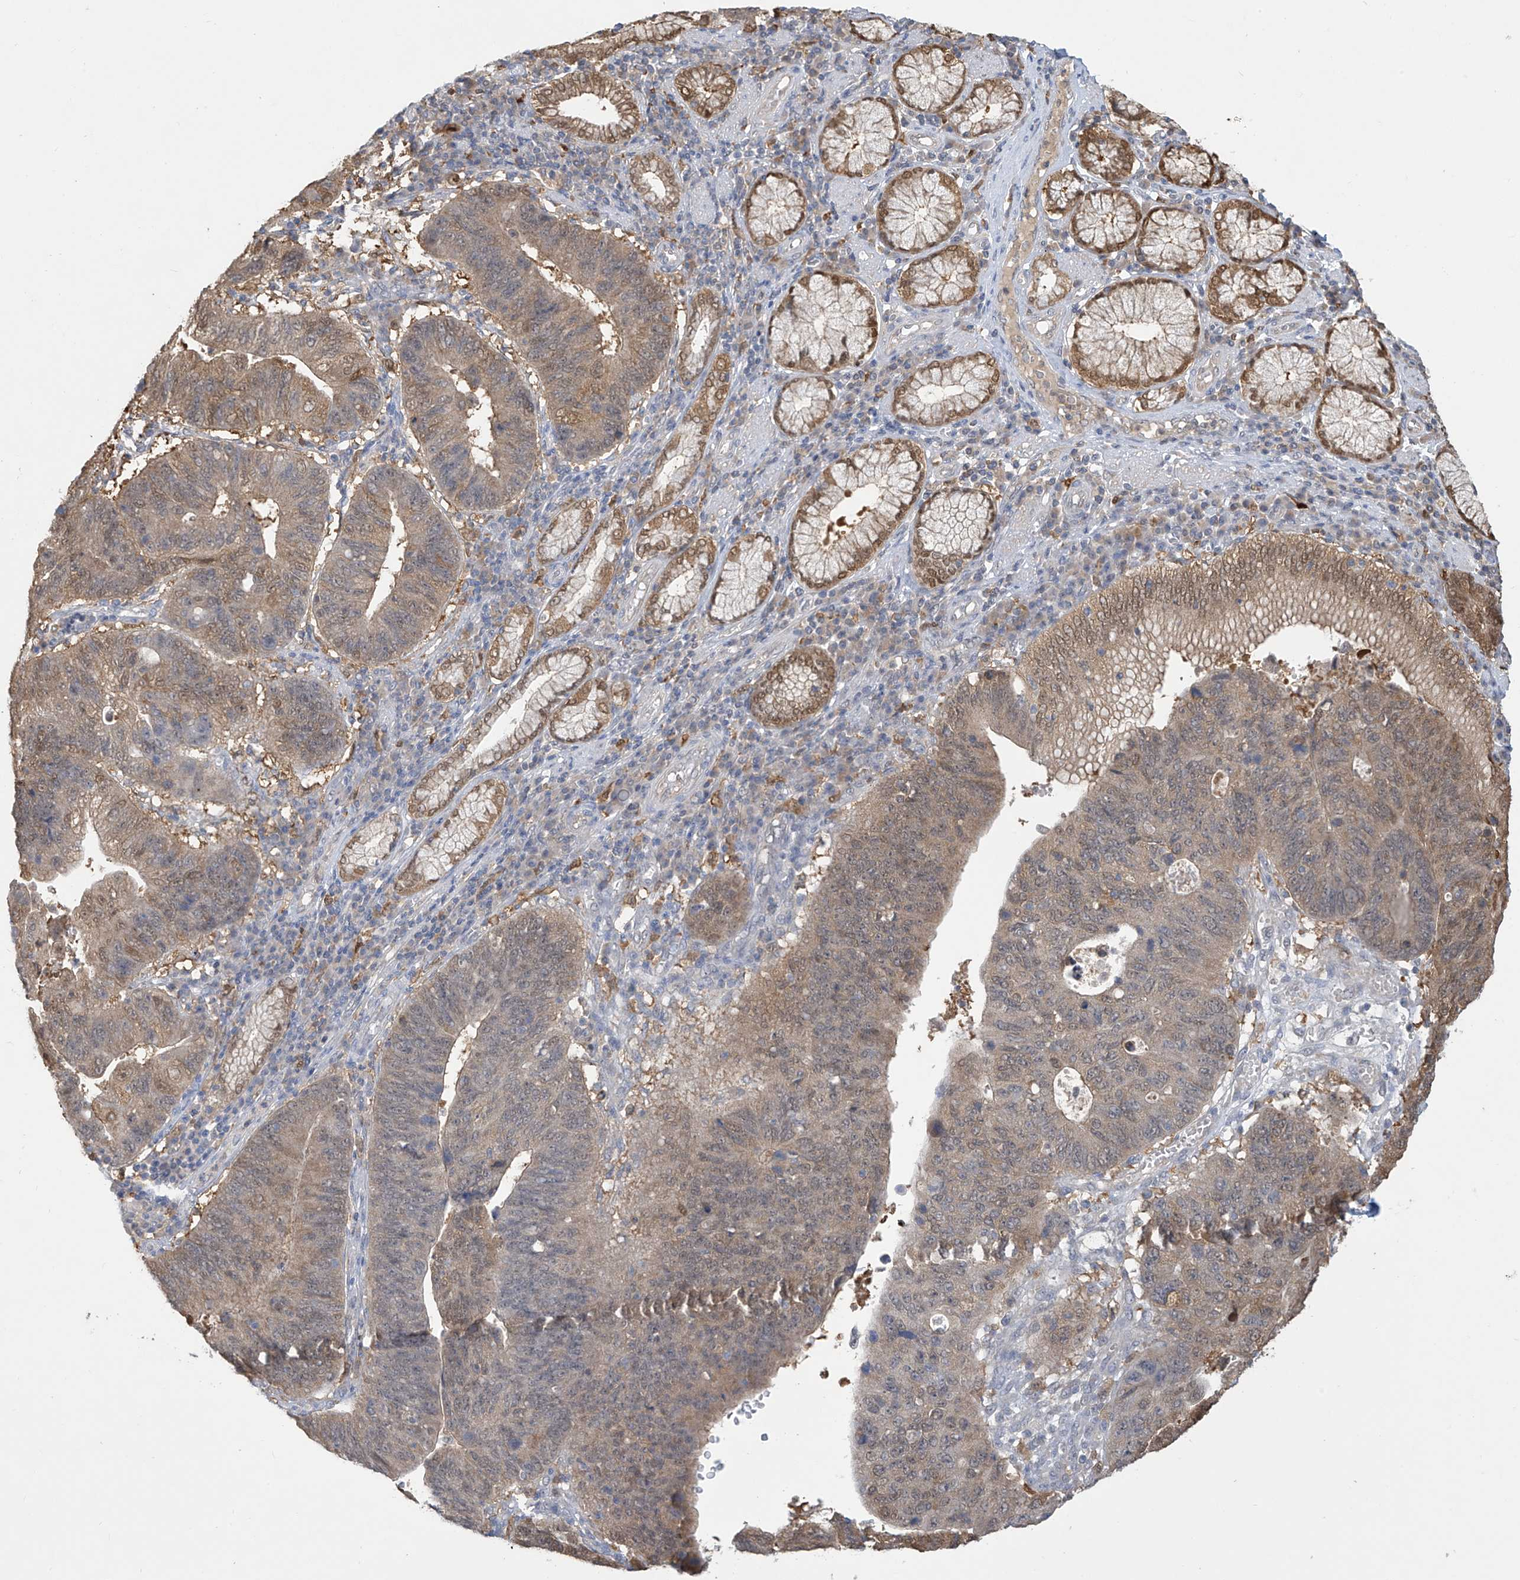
{"staining": {"intensity": "moderate", "quantity": "25%-75%", "location": "cytoplasmic/membranous,nuclear"}, "tissue": "stomach cancer", "cell_type": "Tumor cells", "image_type": "cancer", "snomed": [{"axis": "morphology", "description": "Adenocarcinoma, NOS"}, {"axis": "topography", "description": "Stomach"}], "caption": "The image exhibits a brown stain indicating the presence of a protein in the cytoplasmic/membranous and nuclear of tumor cells in stomach adenocarcinoma.", "gene": "IDH1", "patient": {"sex": "male", "age": 59}}